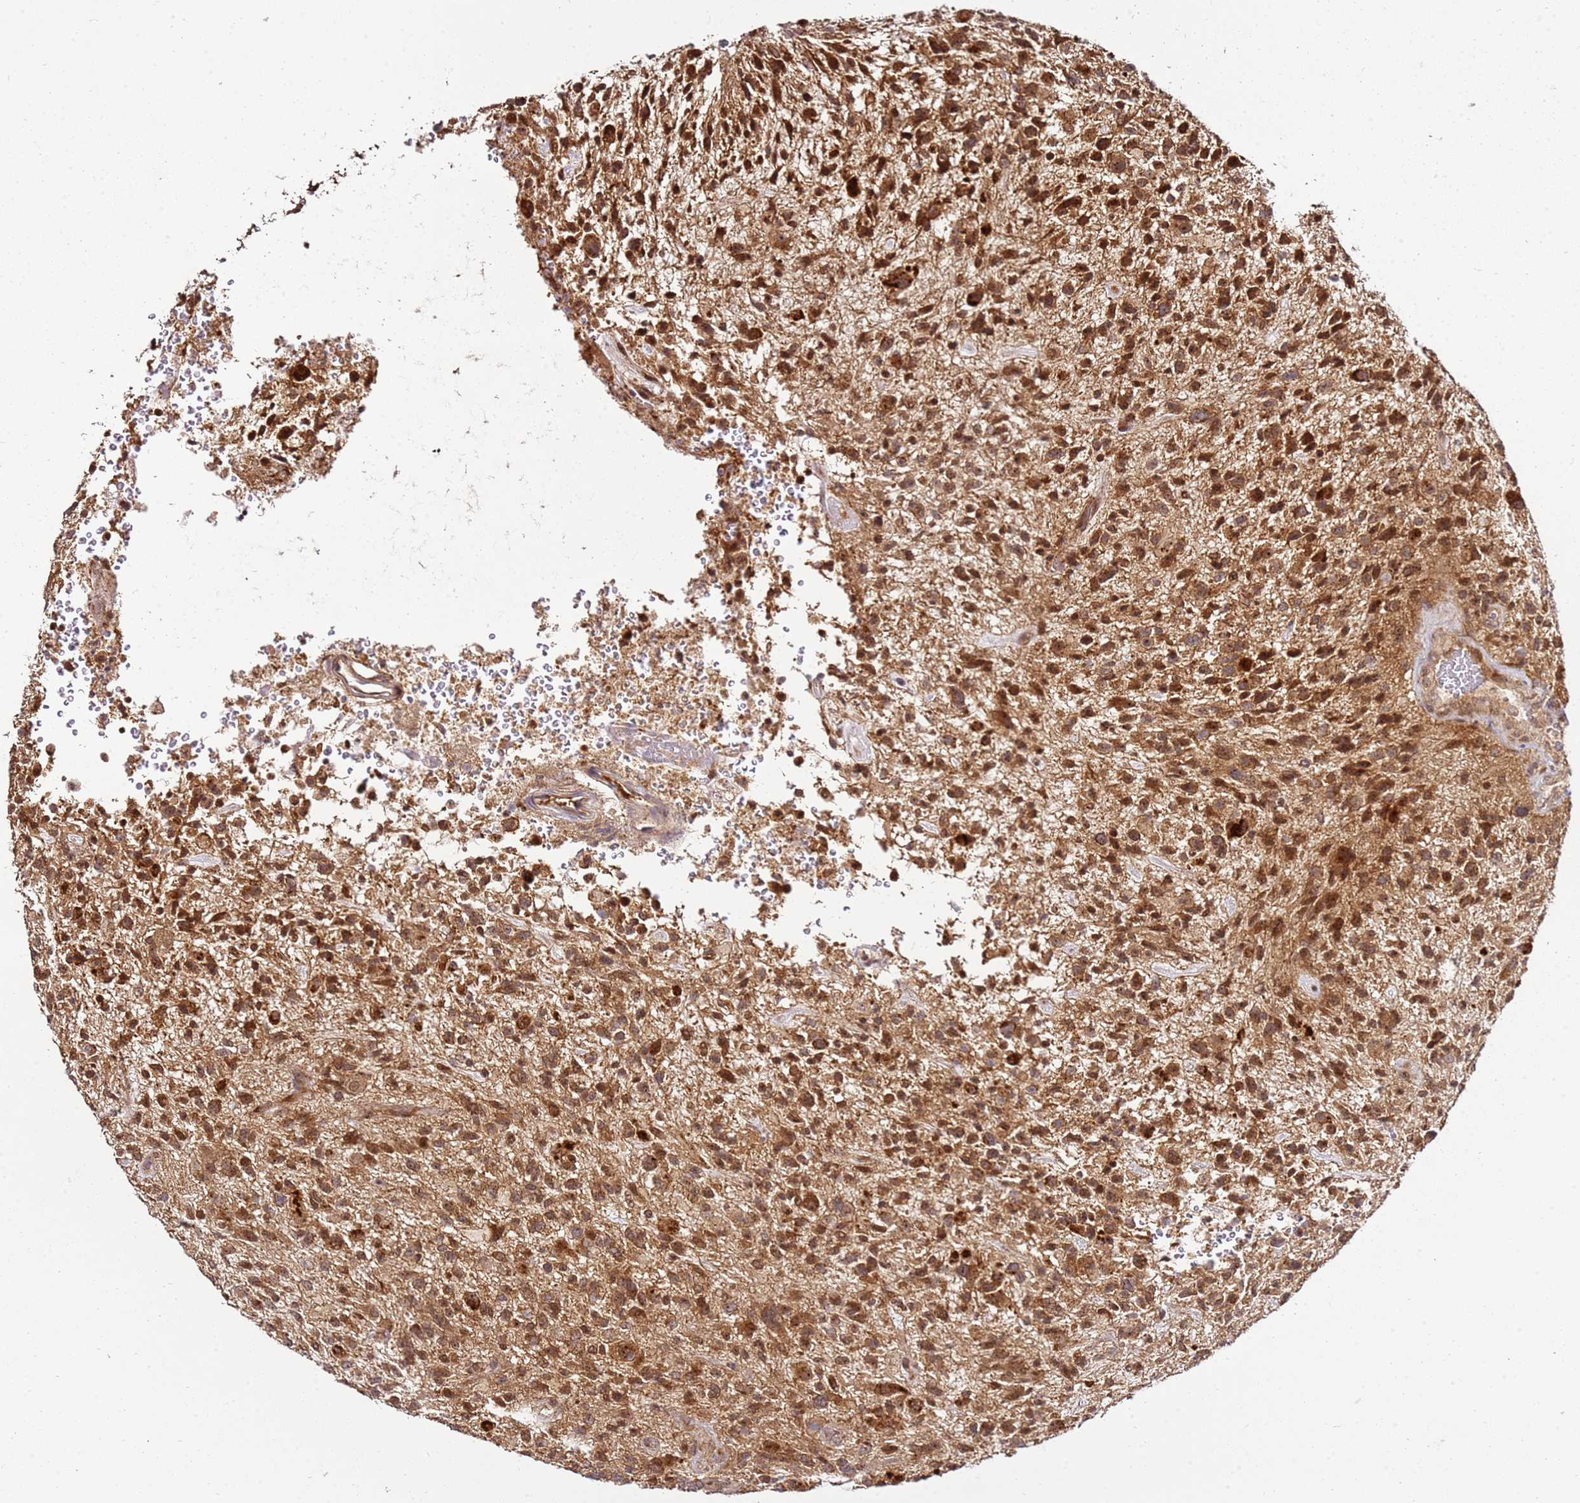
{"staining": {"intensity": "moderate", "quantity": ">75%", "location": "cytoplasmic/membranous"}, "tissue": "glioma", "cell_type": "Tumor cells", "image_type": "cancer", "snomed": [{"axis": "morphology", "description": "Glioma, malignant, High grade"}, {"axis": "topography", "description": "Brain"}], "caption": "DAB (3,3'-diaminobenzidine) immunohistochemical staining of glioma displays moderate cytoplasmic/membranous protein staining in about >75% of tumor cells.", "gene": "RASA3", "patient": {"sex": "male", "age": 47}}